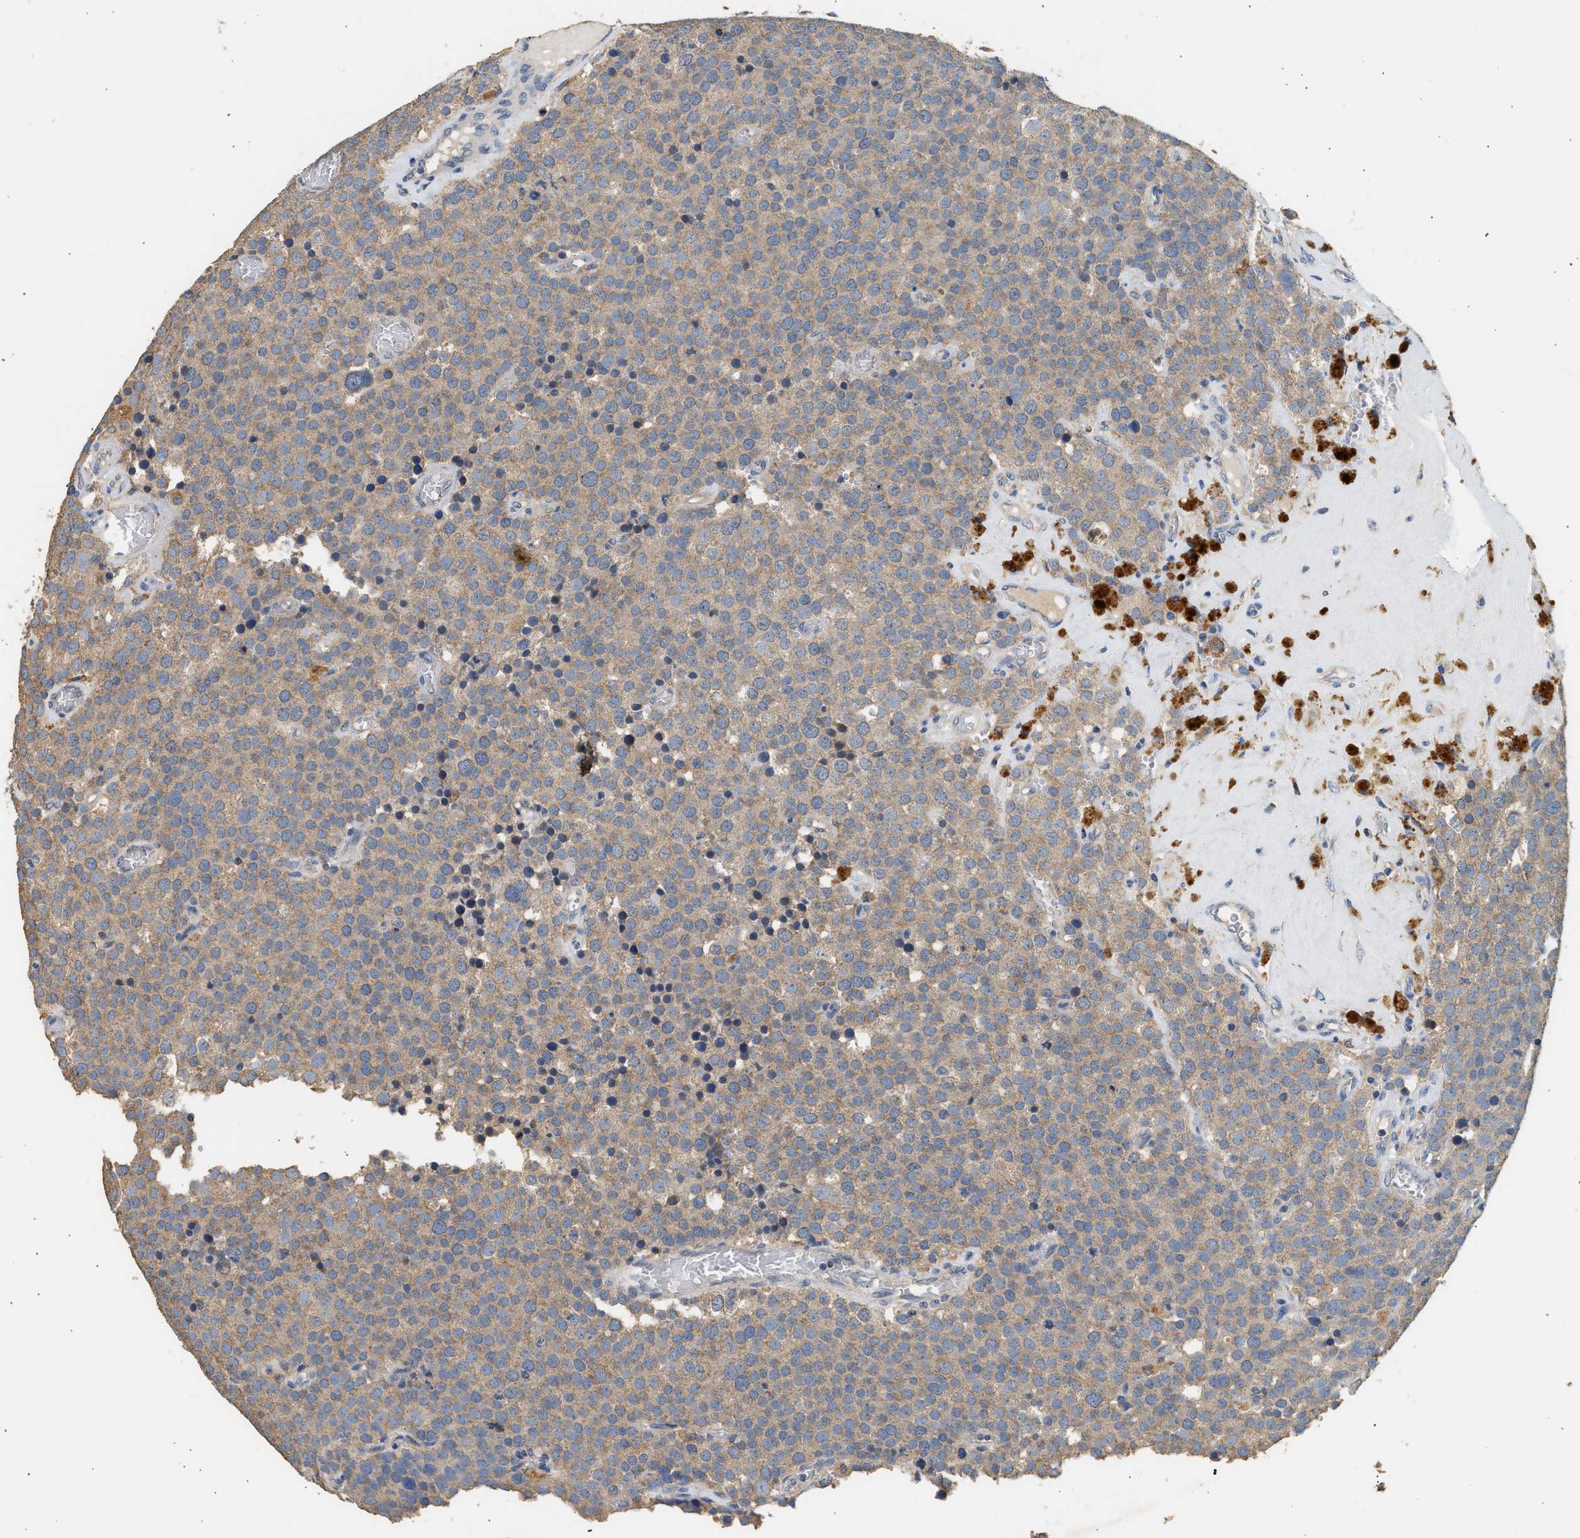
{"staining": {"intensity": "weak", "quantity": ">75%", "location": "cytoplasmic/membranous"}, "tissue": "testis cancer", "cell_type": "Tumor cells", "image_type": "cancer", "snomed": [{"axis": "morphology", "description": "Normal tissue, NOS"}, {"axis": "morphology", "description": "Seminoma, NOS"}, {"axis": "topography", "description": "Testis"}], "caption": "The histopathology image displays staining of seminoma (testis), revealing weak cytoplasmic/membranous protein expression (brown color) within tumor cells.", "gene": "WDR31", "patient": {"sex": "male", "age": 71}}